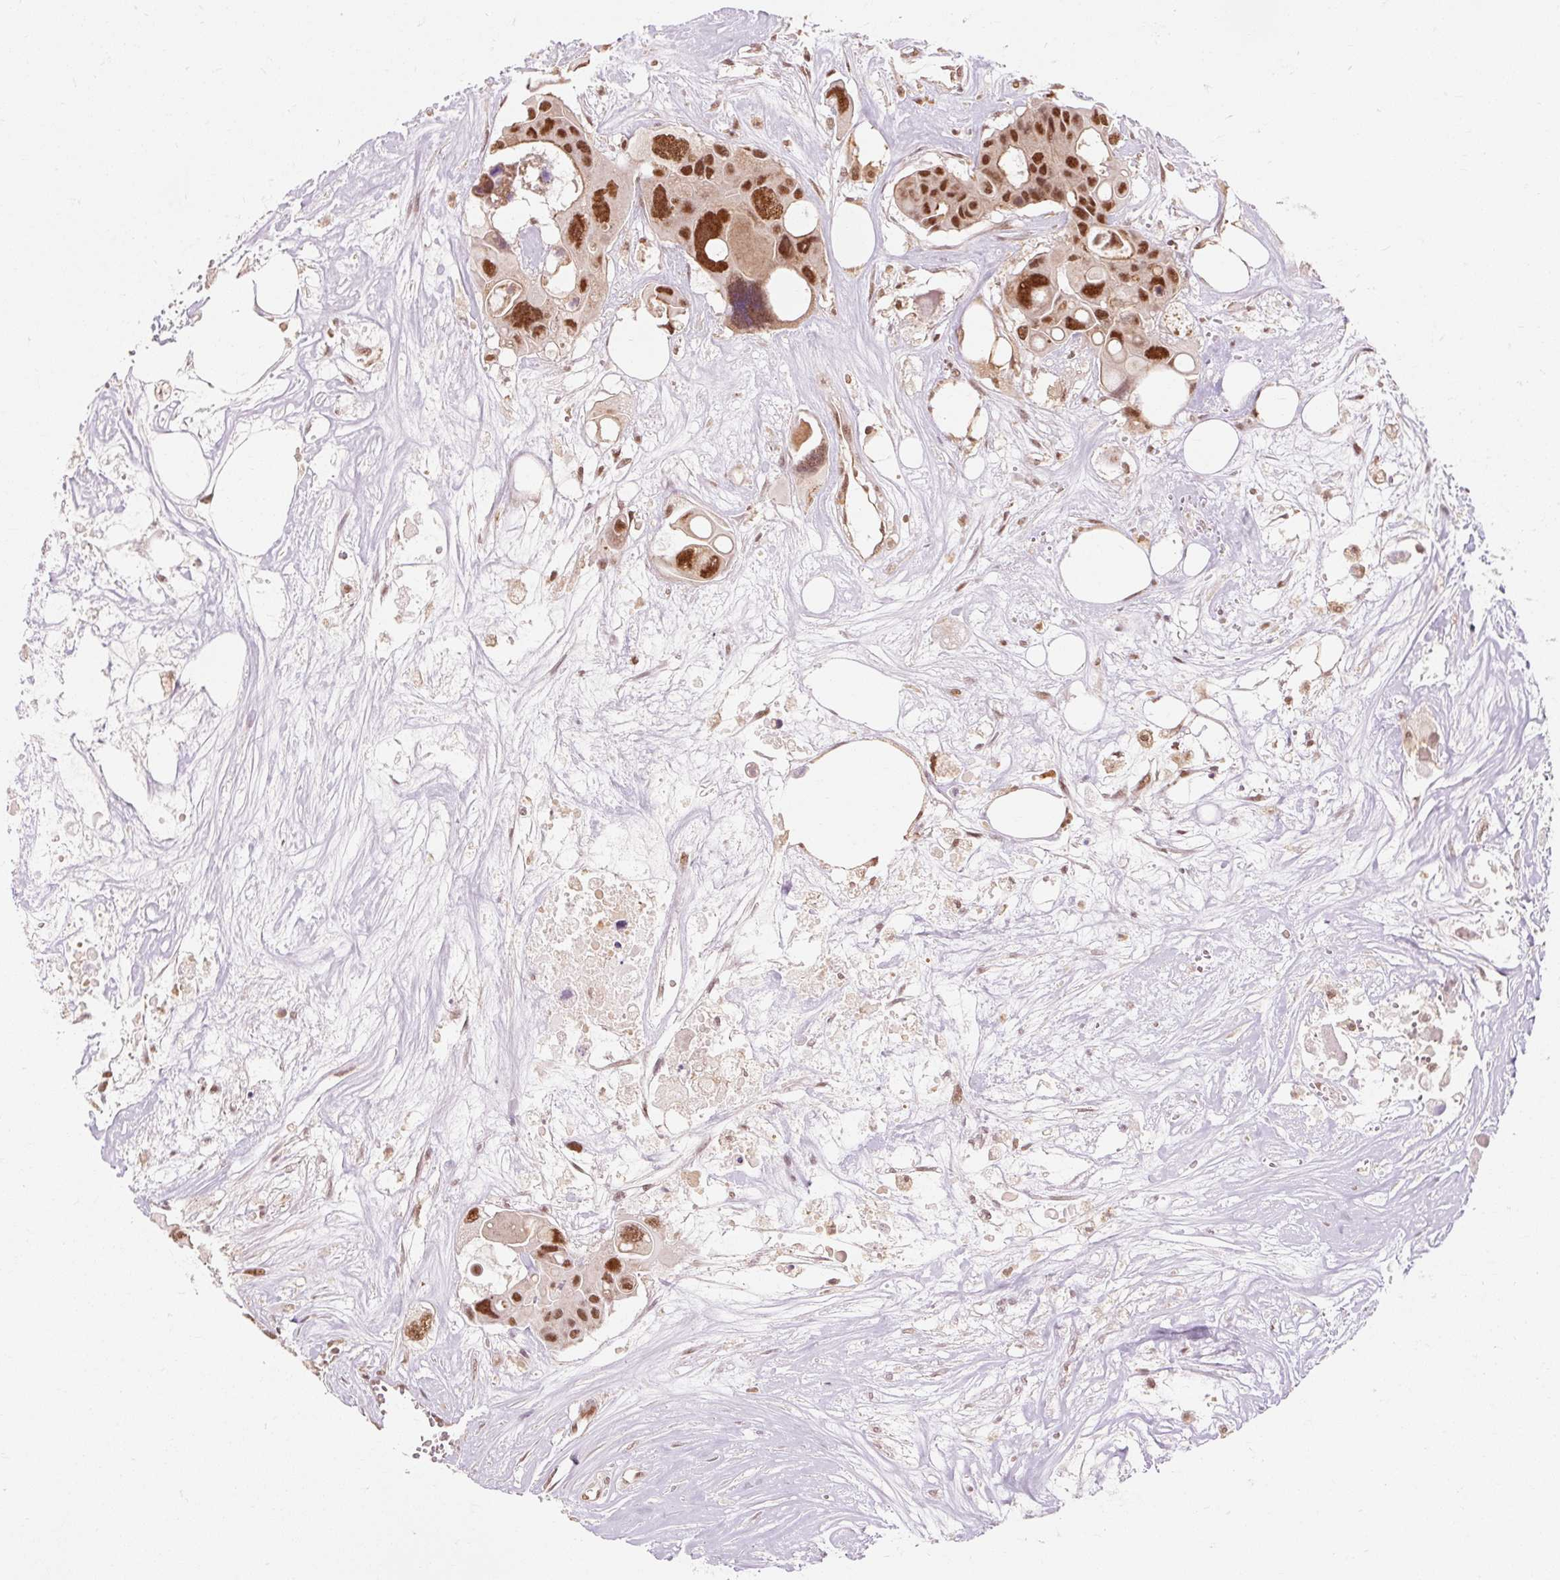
{"staining": {"intensity": "moderate", "quantity": ">75%", "location": "cytoplasmic/membranous,nuclear"}, "tissue": "colorectal cancer", "cell_type": "Tumor cells", "image_type": "cancer", "snomed": [{"axis": "morphology", "description": "Adenocarcinoma, NOS"}, {"axis": "topography", "description": "Colon"}], "caption": "An image of human colorectal cancer stained for a protein shows moderate cytoplasmic/membranous and nuclear brown staining in tumor cells.", "gene": "CSTF1", "patient": {"sex": "male", "age": 77}}